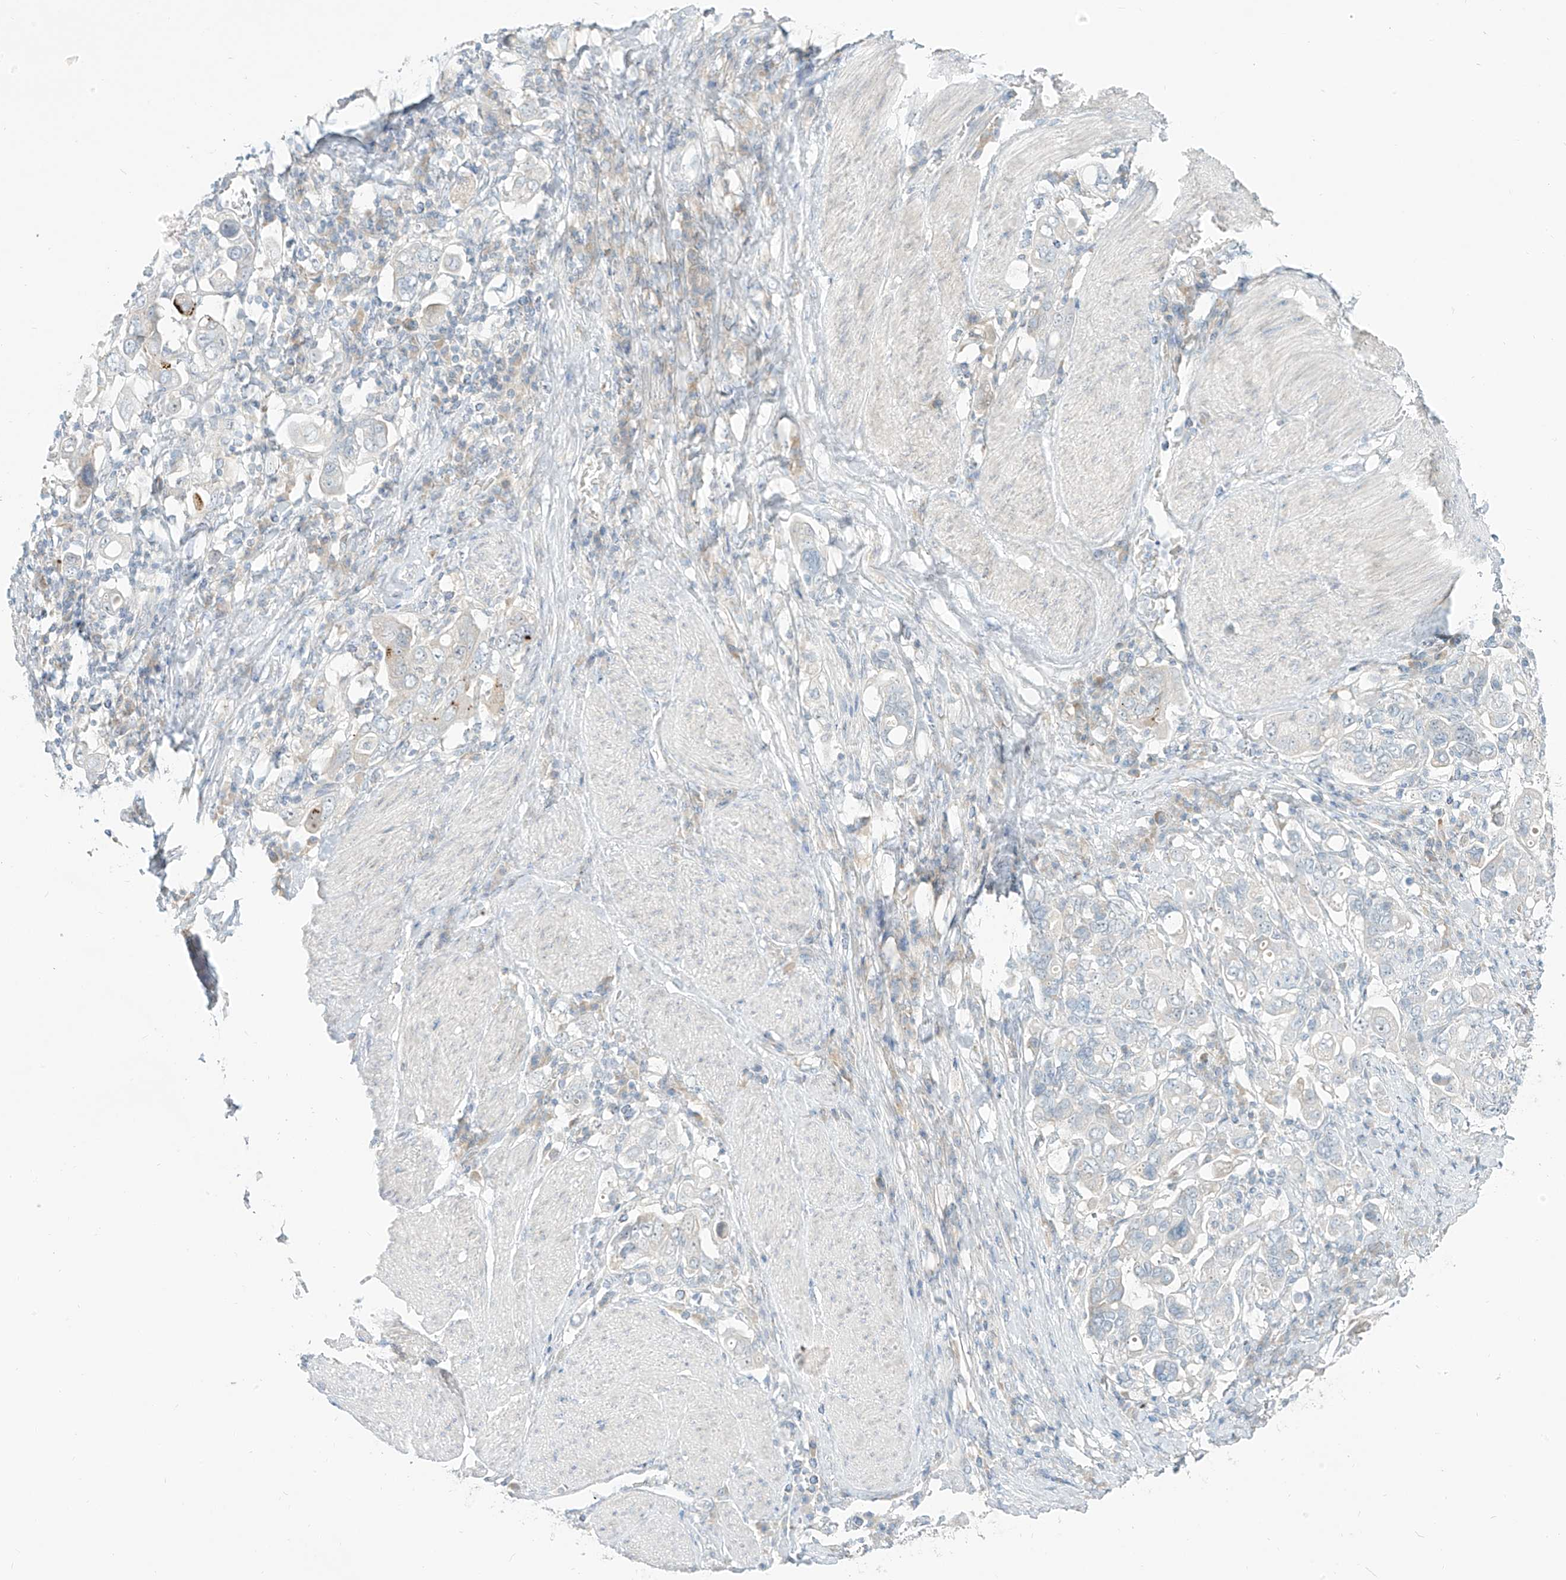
{"staining": {"intensity": "negative", "quantity": "none", "location": "none"}, "tissue": "stomach cancer", "cell_type": "Tumor cells", "image_type": "cancer", "snomed": [{"axis": "morphology", "description": "Adenocarcinoma, NOS"}, {"axis": "topography", "description": "Stomach, upper"}], "caption": "Immunohistochemistry of stomach adenocarcinoma exhibits no expression in tumor cells.", "gene": "C2orf42", "patient": {"sex": "male", "age": 62}}